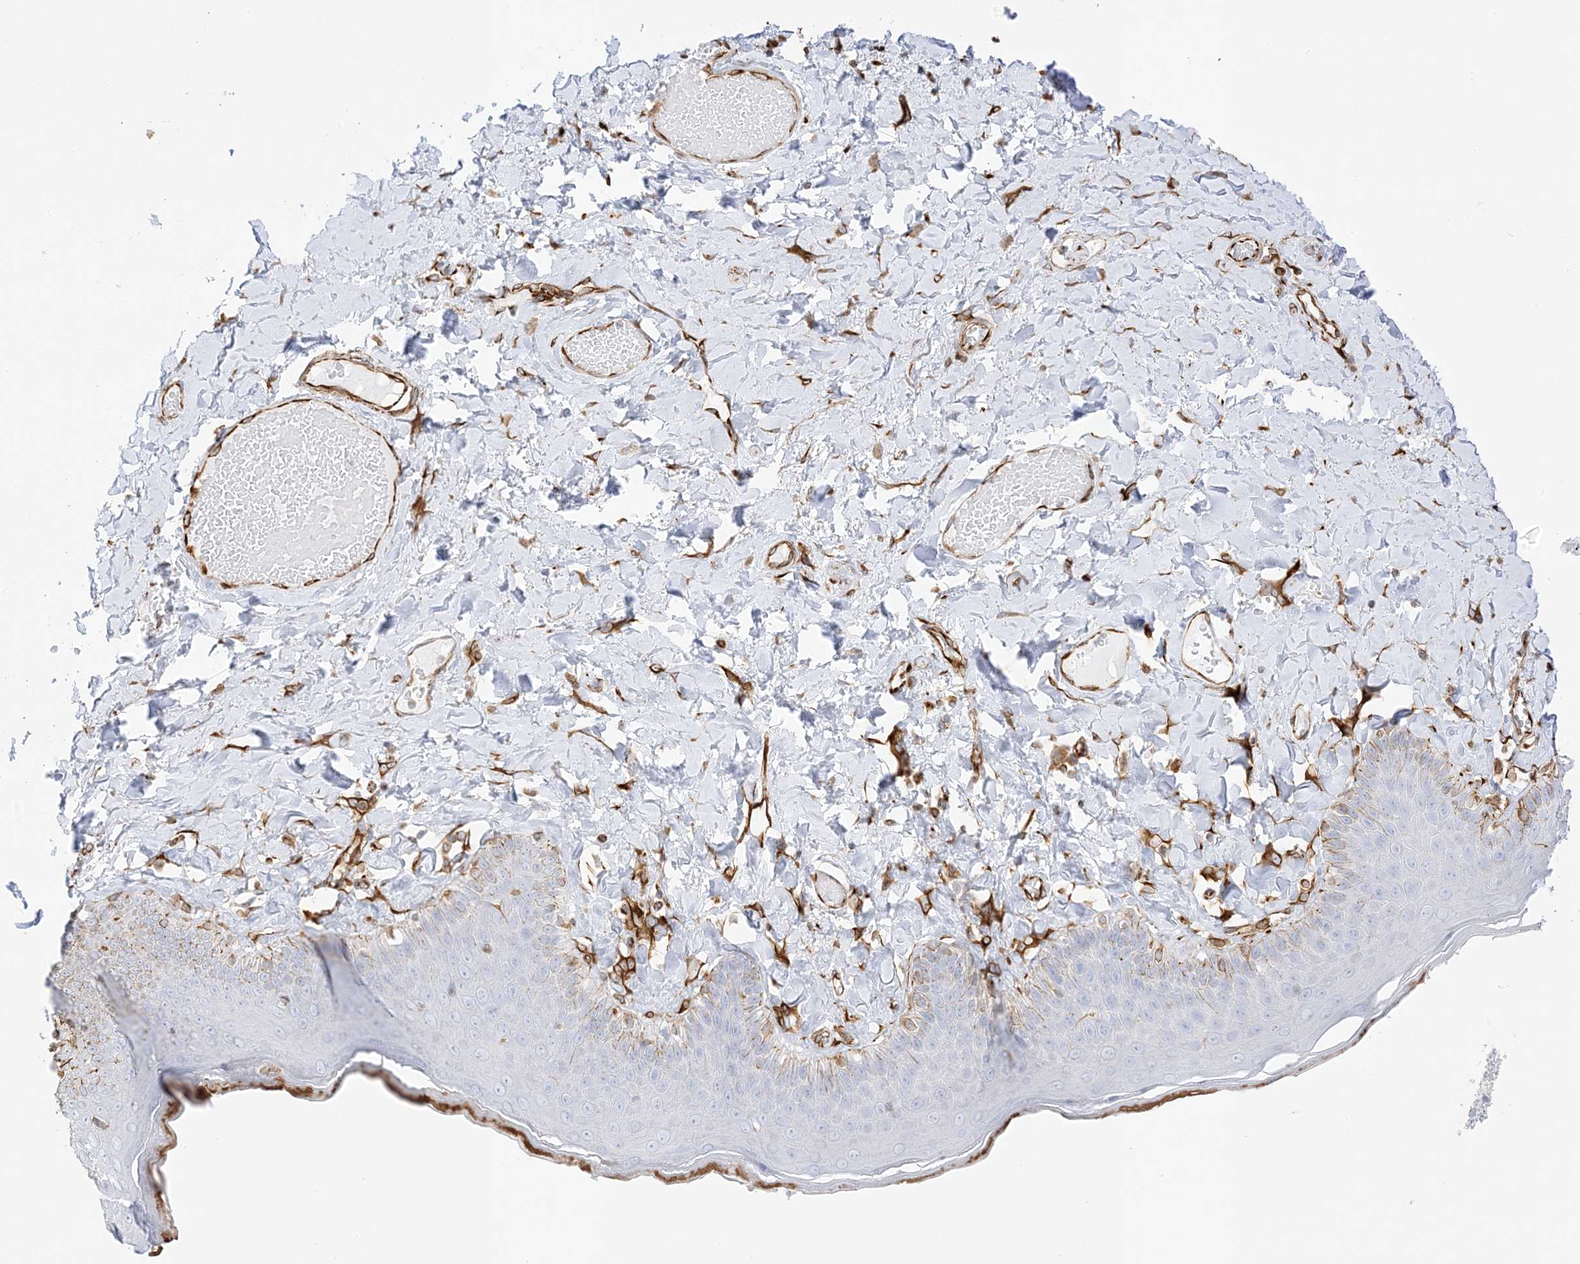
{"staining": {"intensity": "moderate", "quantity": "<25%", "location": "cytoplasmic/membranous"}, "tissue": "skin", "cell_type": "Epidermal cells", "image_type": "normal", "snomed": [{"axis": "morphology", "description": "Normal tissue, NOS"}, {"axis": "topography", "description": "Anal"}], "caption": "Brown immunohistochemical staining in normal skin reveals moderate cytoplasmic/membranous expression in about <25% of epidermal cells.", "gene": "PID1", "patient": {"sex": "male", "age": 69}}